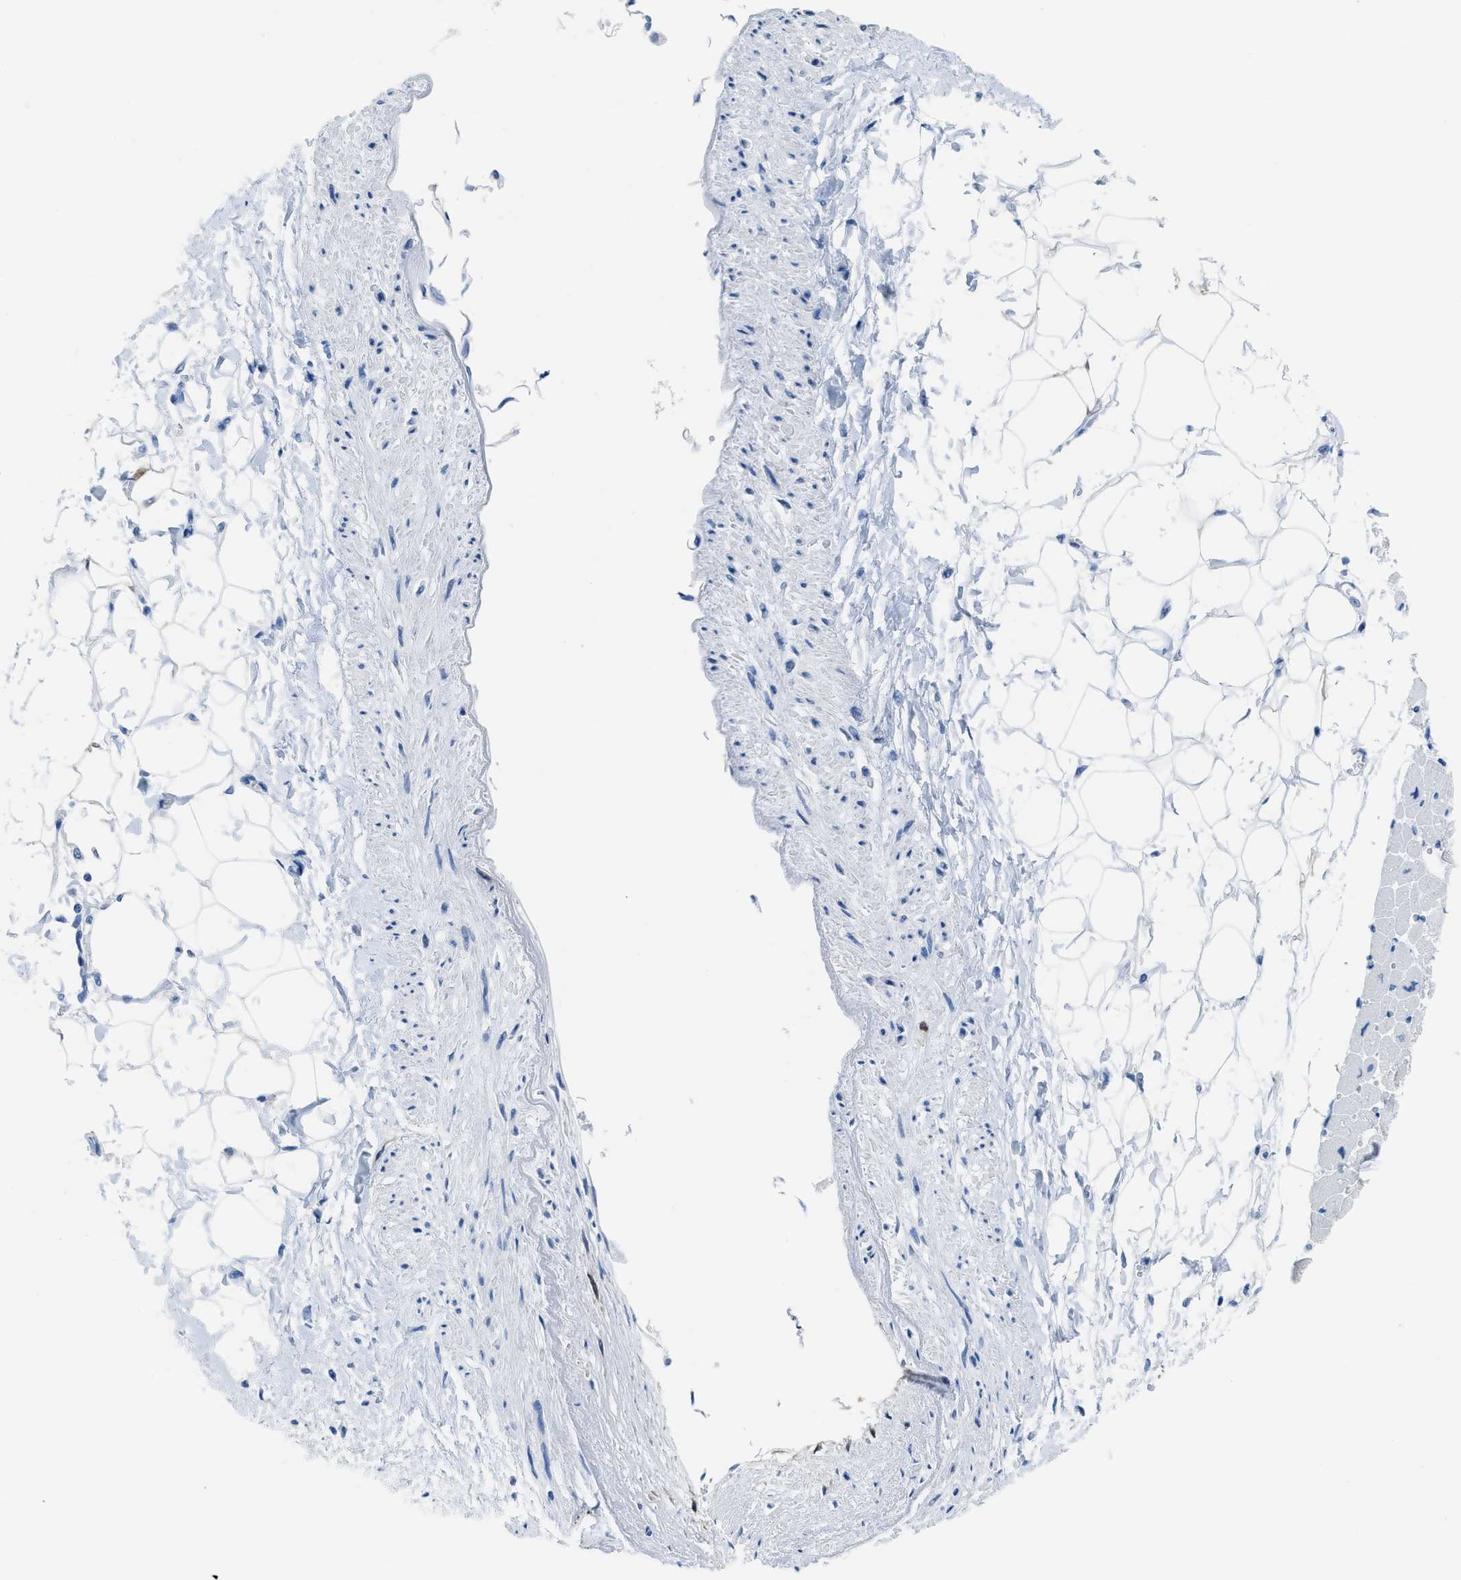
{"staining": {"intensity": "negative", "quantity": "none", "location": "none"}, "tissue": "heart muscle", "cell_type": "Cardiomyocytes", "image_type": "normal", "snomed": [{"axis": "morphology", "description": "Normal tissue, NOS"}, {"axis": "topography", "description": "Heart"}], "caption": "High power microscopy image of an IHC histopathology image of unremarkable heart muscle, revealing no significant expression in cardiomyocytes. (Stains: DAB immunohistochemistry with hematoxylin counter stain, Microscopy: brightfield microscopy at high magnification).", "gene": "CDKN2A", "patient": {"sex": "female", "age": 54}}